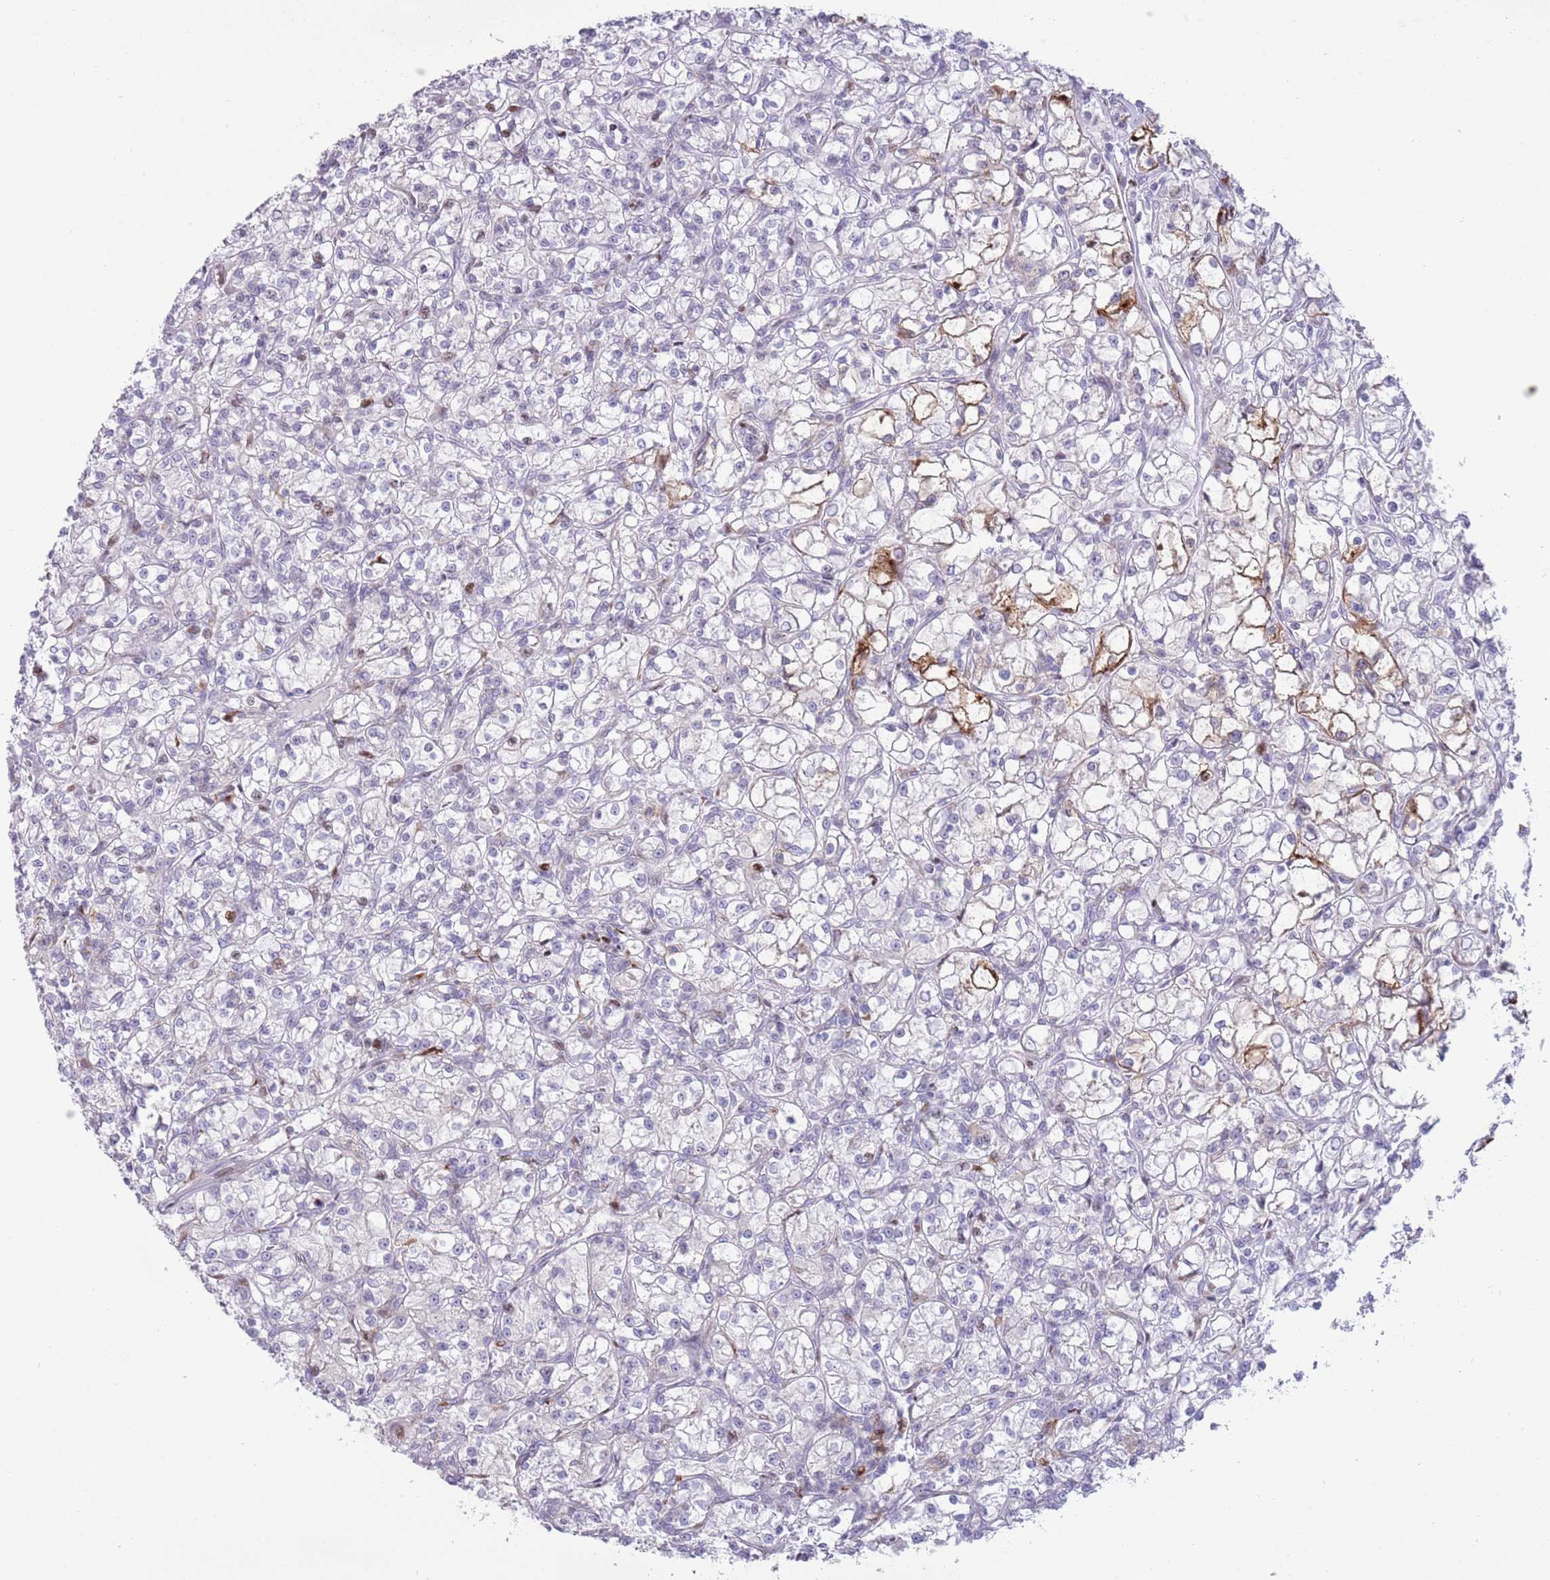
{"staining": {"intensity": "negative", "quantity": "none", "location": "none"}, "tissue": "renal cancer", "cell_type": "Tumor cells", "image_type": "cancer", "snomed": [{"axis": "morphology", "description": "Adenocarcinoma, NOS"}, {"axis": "topography", "description": "Kidney"}], "caption": "The photomicrograph reveals no staining of tumor cells in adenocarcinoma (renal).", "gene": "ANO8", "patient": {"sex": "female", "age": 59}}